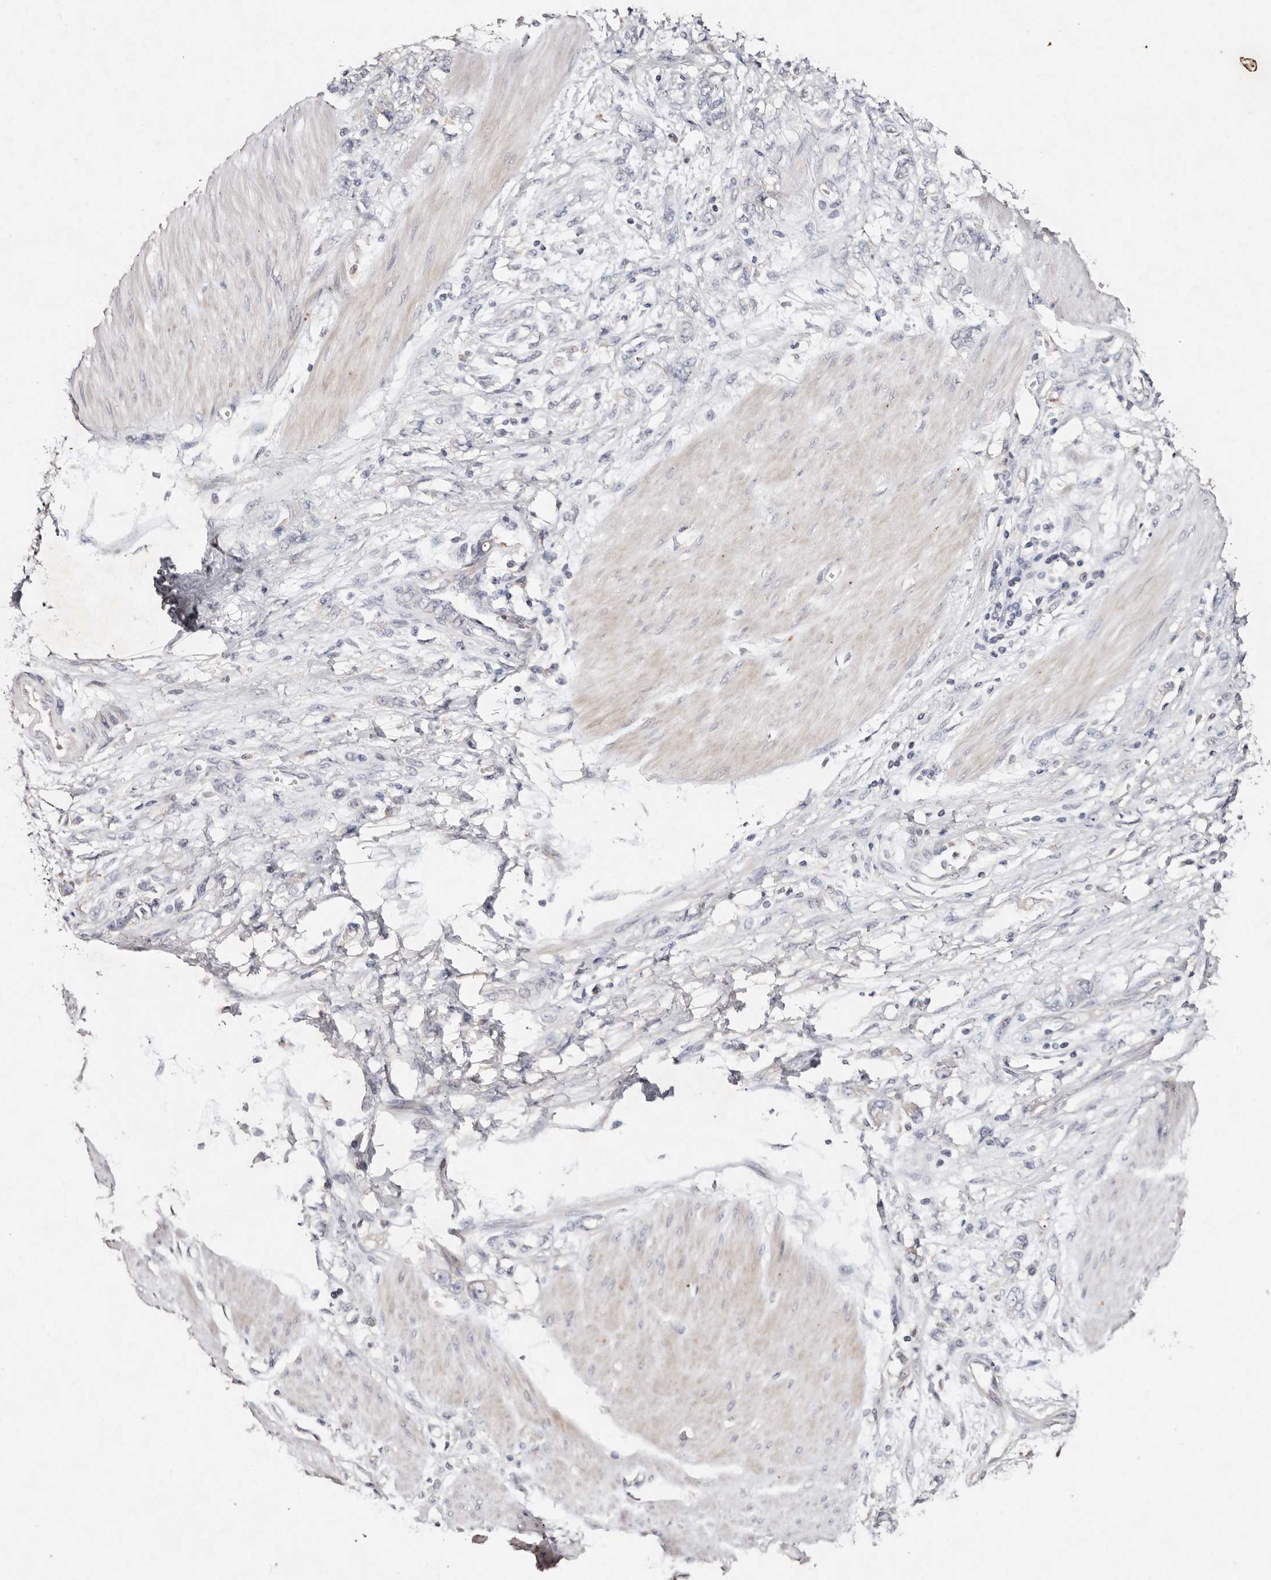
{"staining": {"intensity": "negative", "quantity": "none", "location": "none"}, "tissue": "stomach cancer", "cell_type": "Tumor cells", "image_type": "cancer", "snomed": [{"axis": "morphology", "description": "Adenocarcinoma, NOS"}, {"axis": "topography", "description": "Stomach"}], "caption": "Immunohistochemical staining of human stomach adenocarcinoma displays no significant staining in tumor cells.", "gene": "TSC2", "patient": {"sex": "female", "age": 76}}